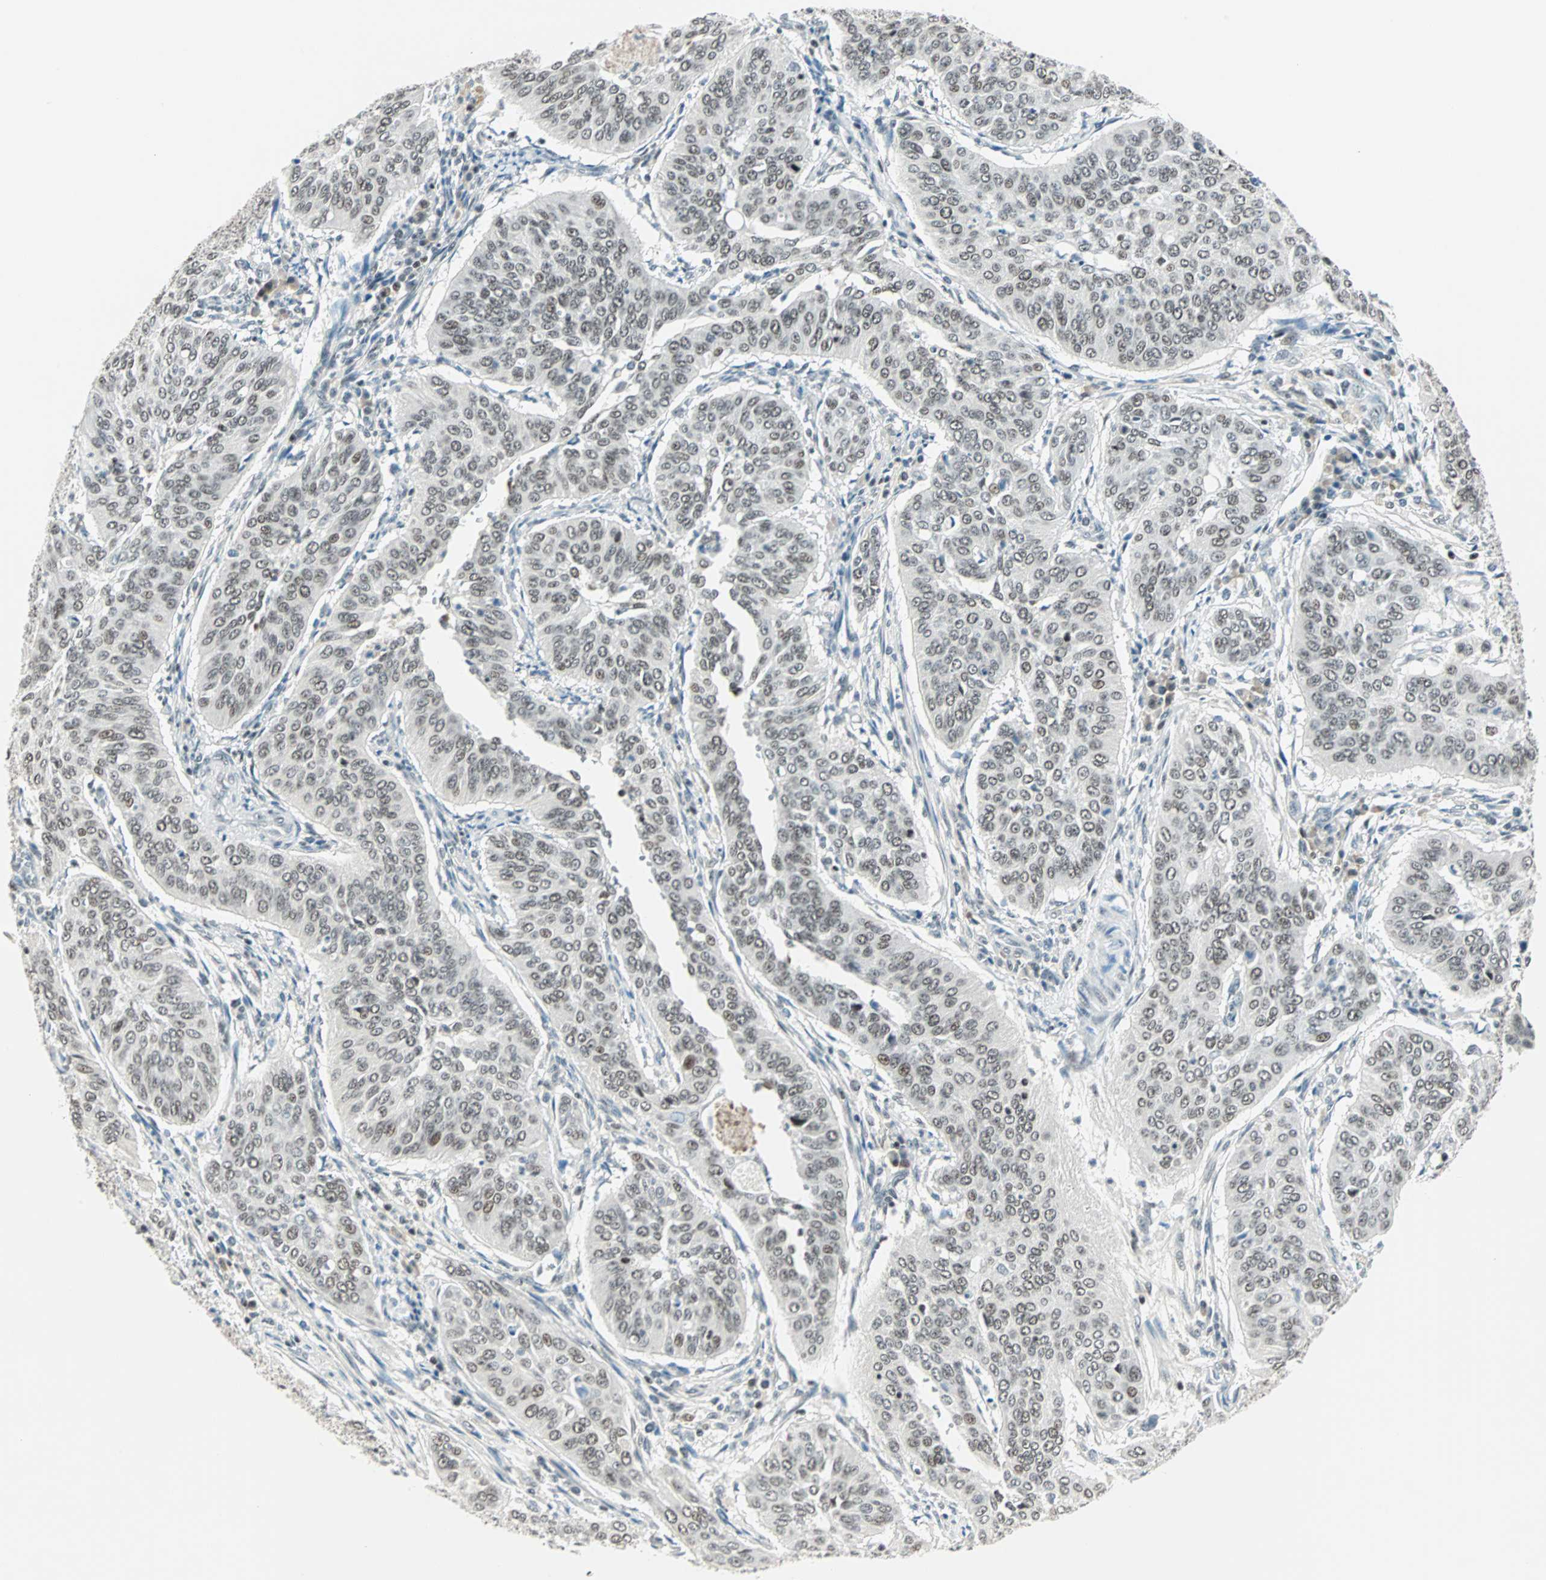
{"staining": {"intensity": "weak", "quantity": ">75%", "location": "nuclear"}, "tissue": "cervical cancer", "cell_type": "Tumor cells", "image_type": "cancer", "snomed": [{"axis": "morphology", "description": "Normal tissue, NOS"}, {"axis": "morphology", "description": "Squamous cell carcinoma, NOS"}, {"axis": "topography", "description": "Cervix"}], "caption": "IHC of cervical cancer reveals low levels of weak nuclear expression in approximately >75% of tumor cells.", "gene": "SIN3A", "patient": {"sex": "female", "age": 39}}